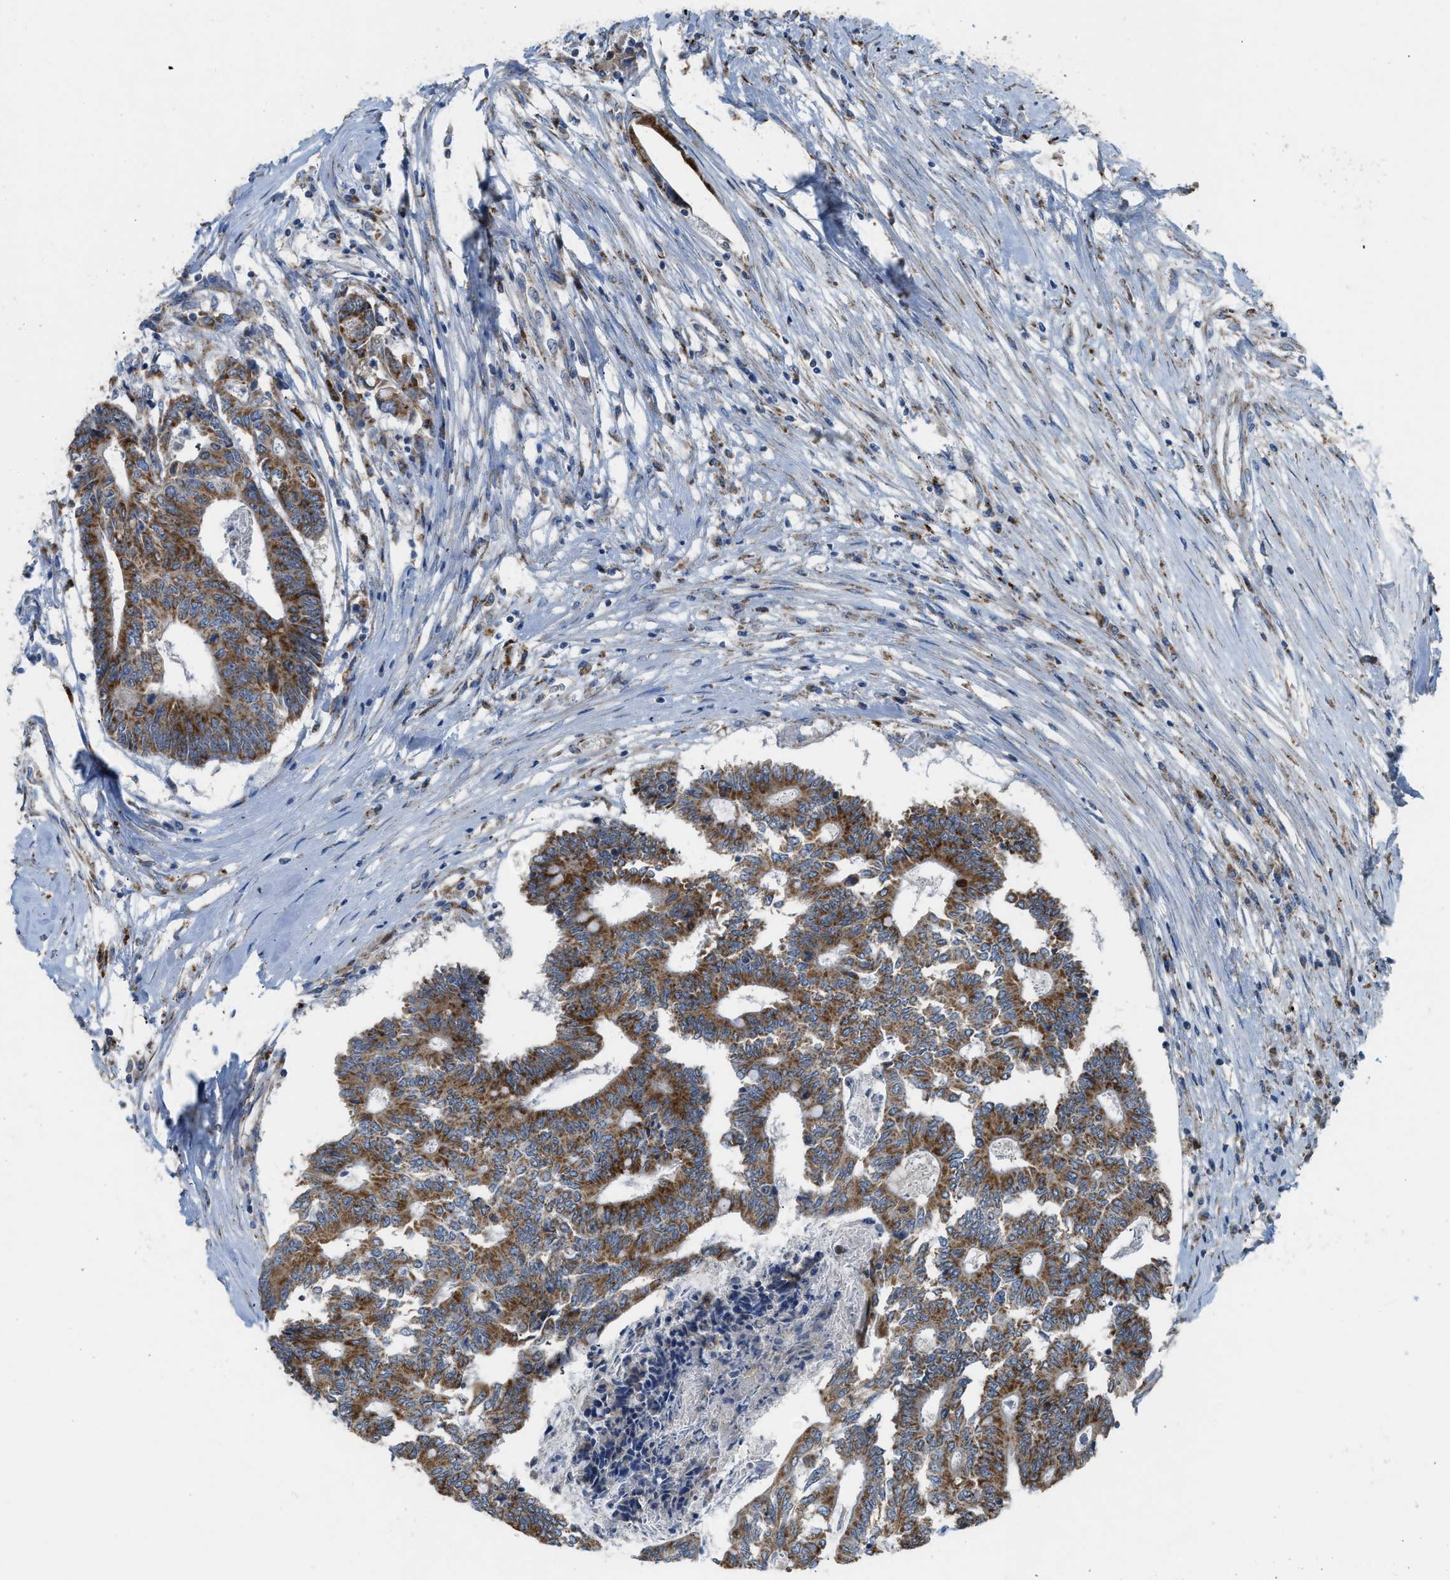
{"staining": {"intensity": "moderate", "quantity": ">75%", "location": "cytoplasmic/membranous"}, "tissue": "colorectal cancer", "cell_type": "Tumor cells", "image_type": "cancer", "snomed": [{"axis": "morphology", "description": "Adenocarcinoma, NOS"}, {"axis": "topography", "description": "Rectum"}], "caption": "Tumor cells display moderate cytoplasmic/membranous staining in about >75% of cells in adenocarcinoma (colorectal).", "gene": "SMIM20", "patient": {"sex": "male", "age": 63}}